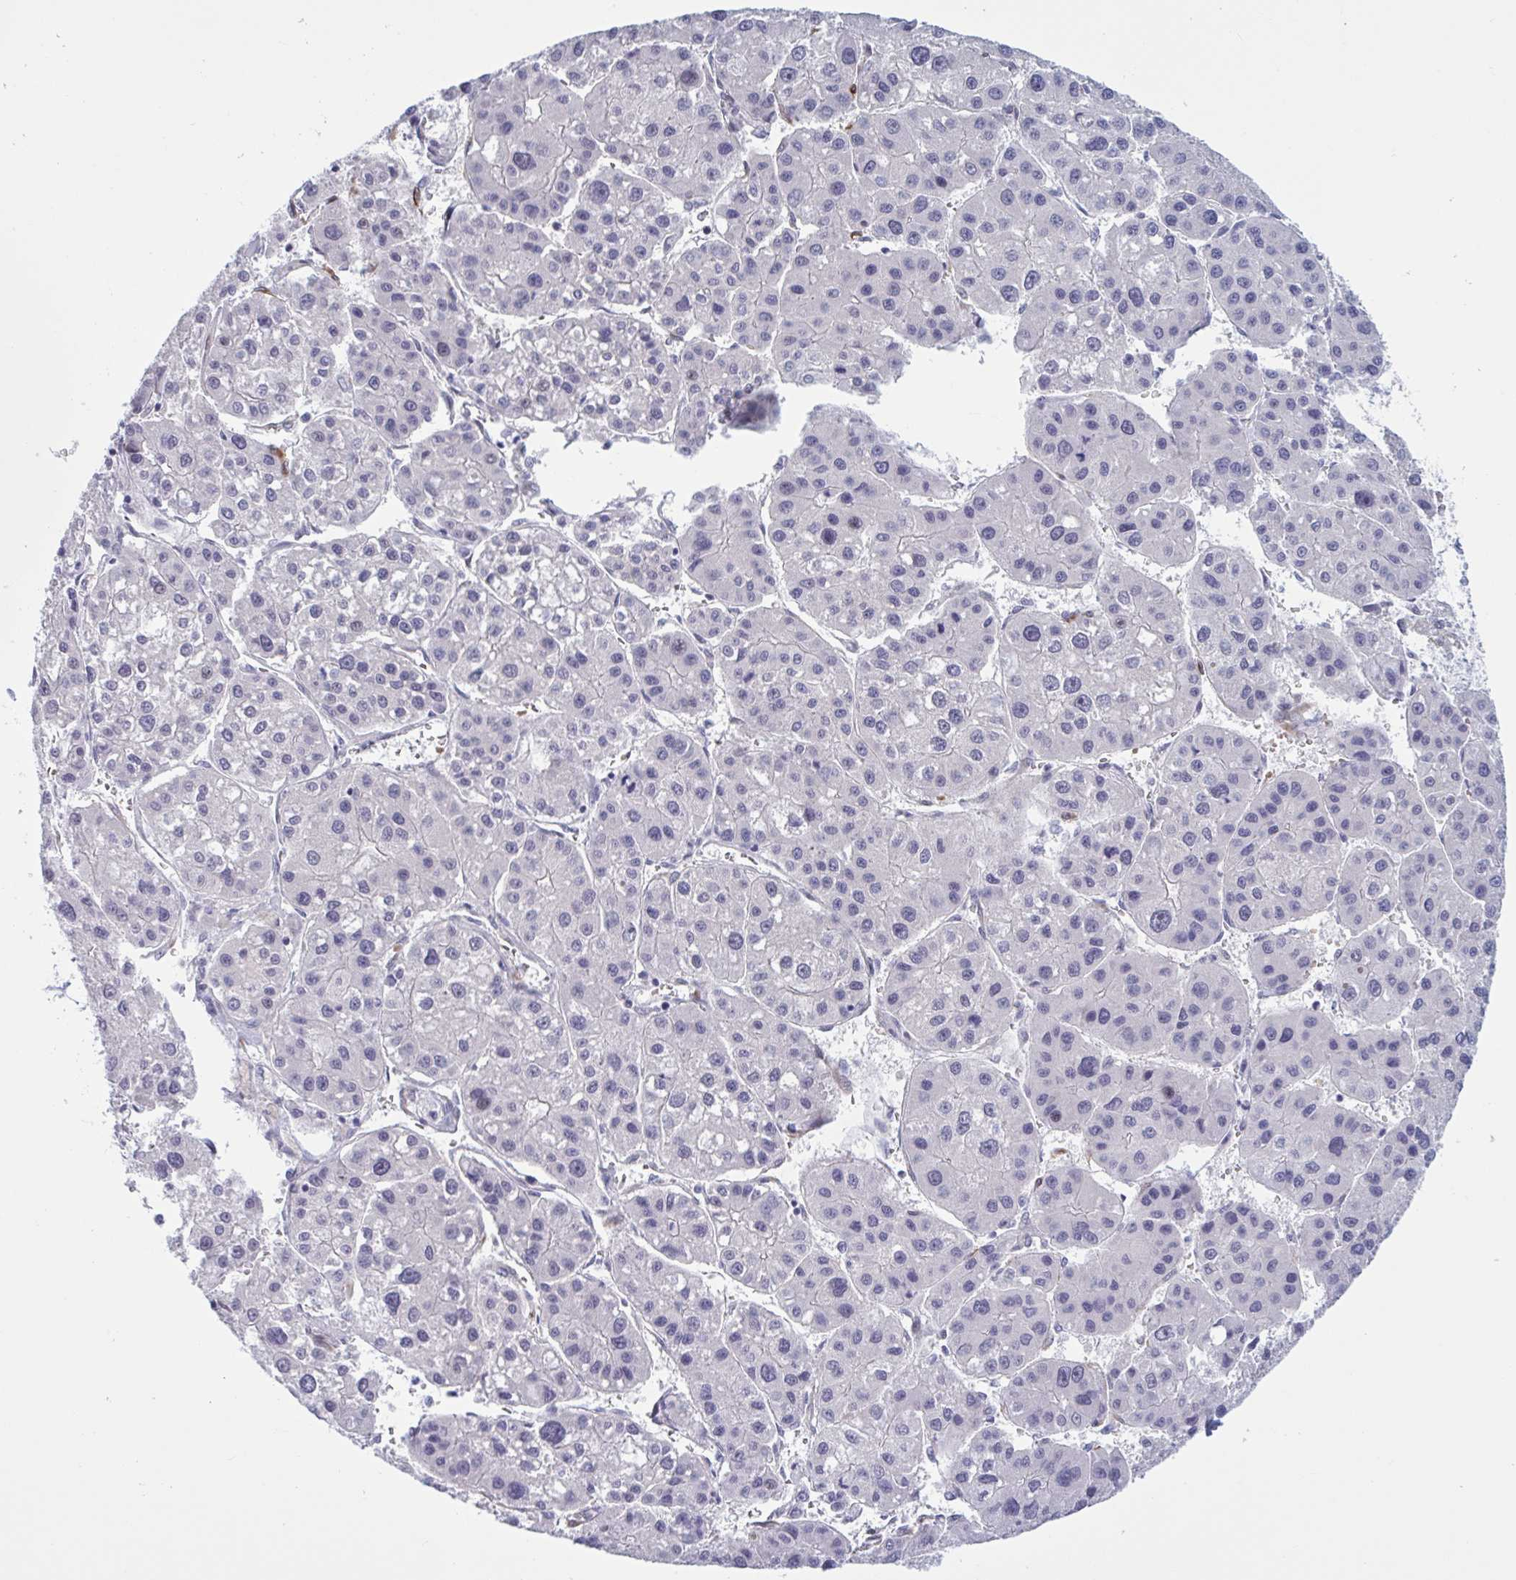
{"staining": {"intensity": "negative", "quantity": "none", "location": "none"}, "tissue": "liver cancer", "cell_type": "Tumor cells", "image_type": "cancer", "snomed": [{"axis": "morphology", "description": "Carcinoma, Hepatocellular, NOS"}, {"axis": "topography", "description": "Liver"}], "caption": "Human liver cancer (hepatocellular carcinoma) stained for a protein using IHC demonstrates no staining in tumor cells.", "gene": "HSD11B2", "patient": {"sex": "male", "age": 73}}